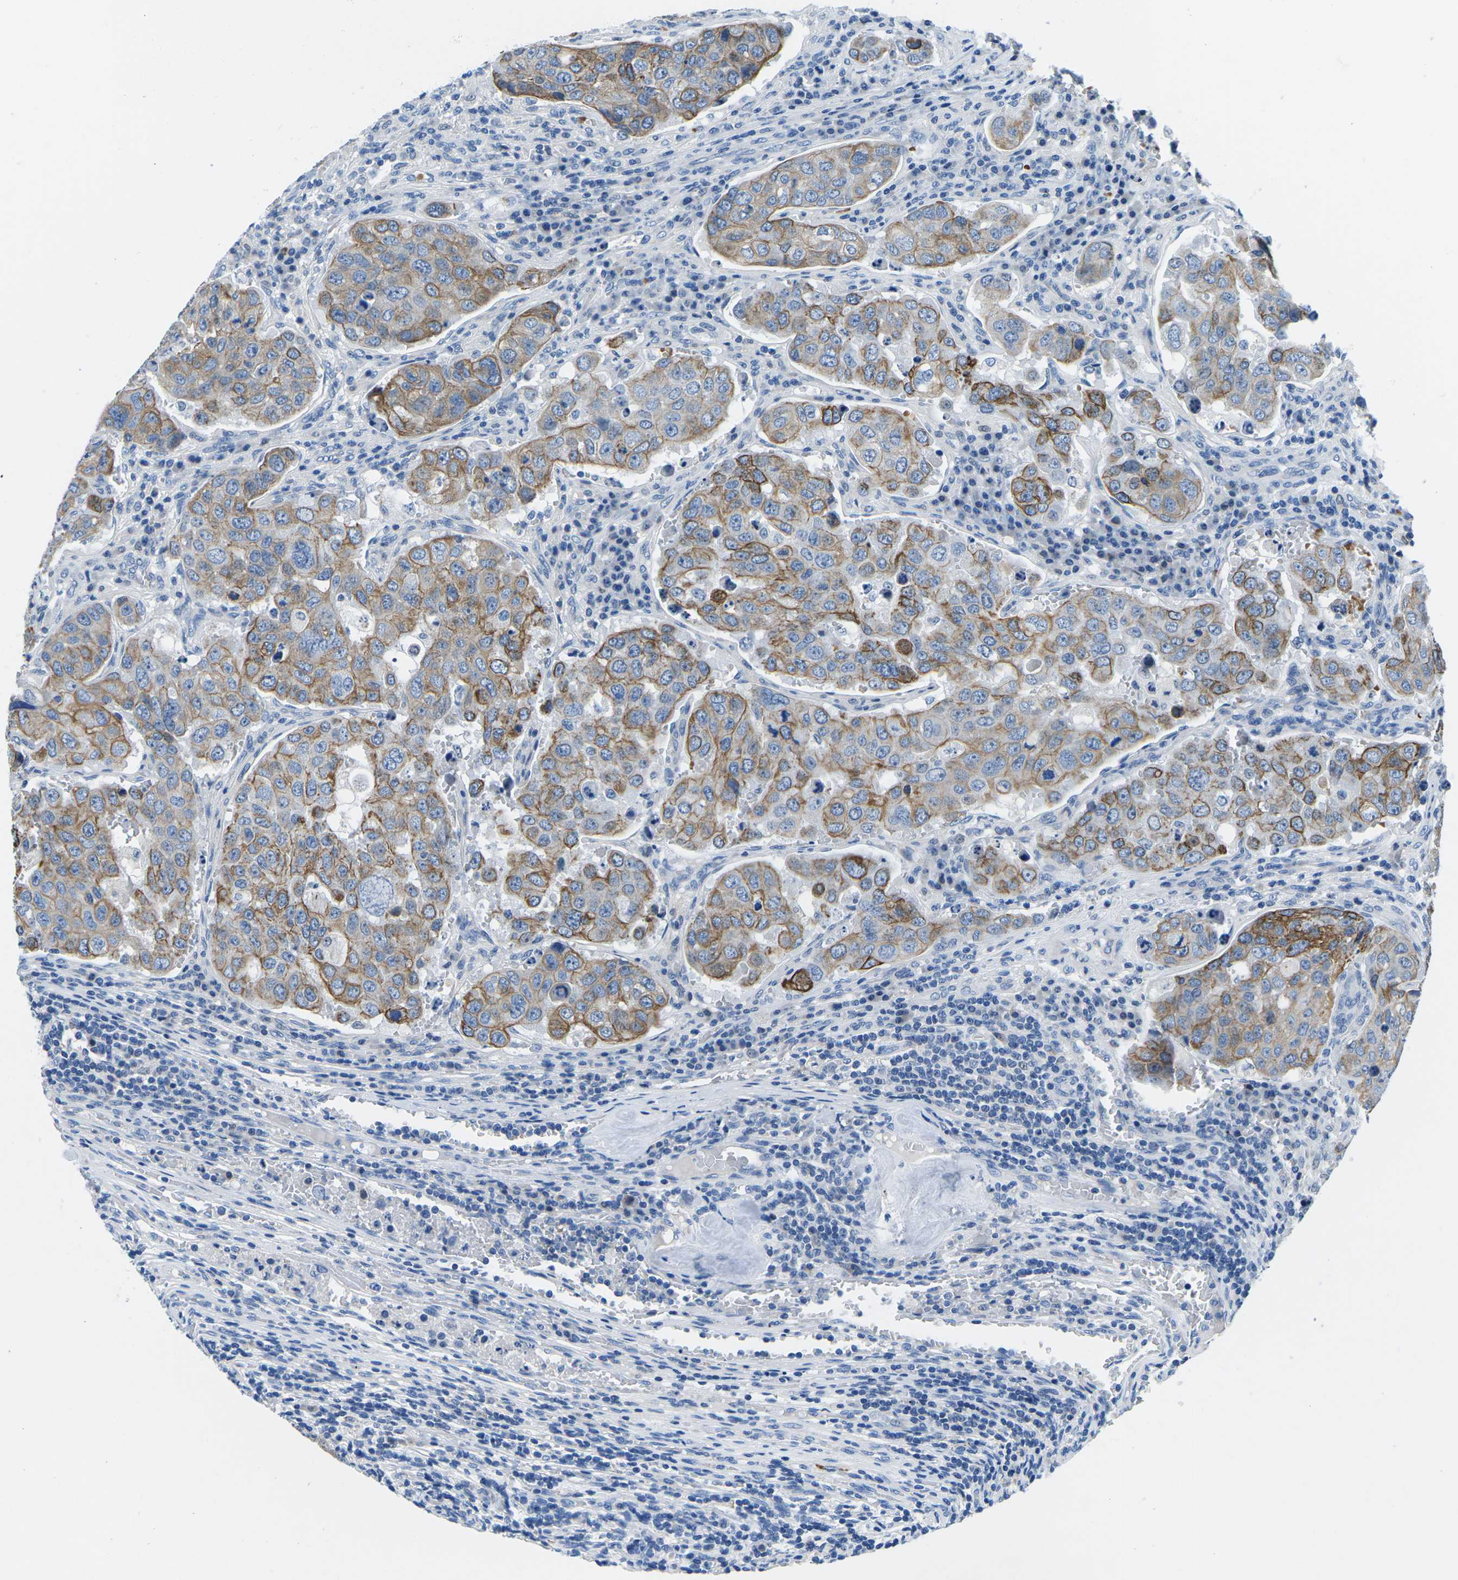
{"staining": {"intensity": "moderate", "quantity": ">75%", "location": "cytoplasmic/membranous"}, "tissue": "urothelial cancer", "cell_type": "Tumor cells", "image_type": "cancer", "snomed": [{"axis": "morphology", "description": "Urothelial carcinoma, High grade"}, {"axis": "topography", "description": "Lymph node"}, {"axis": "topography", "description": "Urinary bladder"}], "caption": "Urothelial carcinoma (high-grade) stained for a protein (brown) displays moderate cytoplasmic/membranous positive expression in about >75% of tumor cells.", "gene": "TM6SF1", "patient": {"sex": "male", "age": 51}}